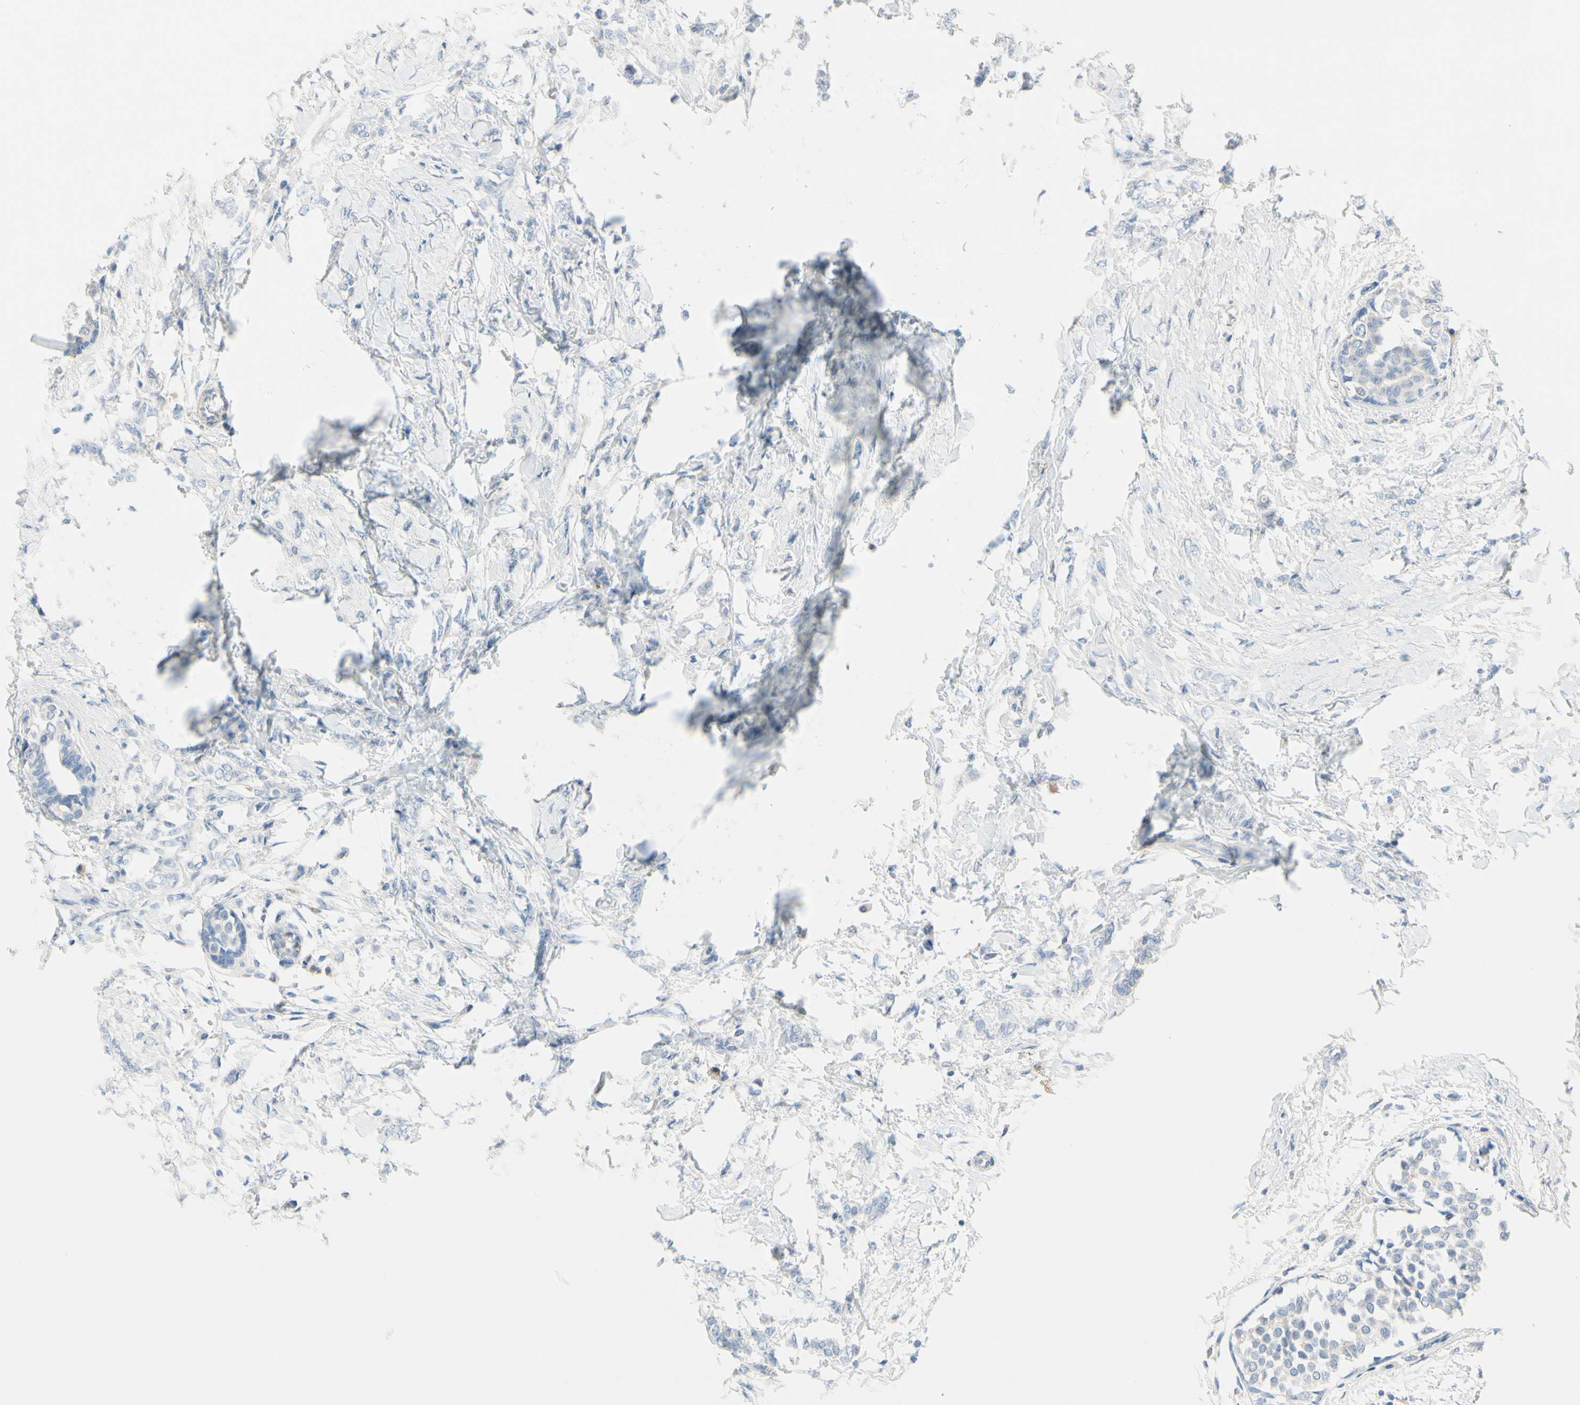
{"staining": {"intensity": "negative", "quantity": "none", "location": "none"}, "tissue": "breast cancer", "cell_type": "Tumor cells", "image_type": "cancer", "snomed": [{"axis": "morphology", "description": "Lobular carcinoma, in situ"}, {"axis": "morphology", "description": "Lobular carcinoma"}, {"axis": "topography", "description": "Breast"}], "caption": "Immunohistochemistry photomicrograph of breast lobular carcinoma in situ stained for a protein (brown), which reveals no staining in tumor cells.", "gene": "FCER2", "patient": {"sex": "female", "age": 41}}